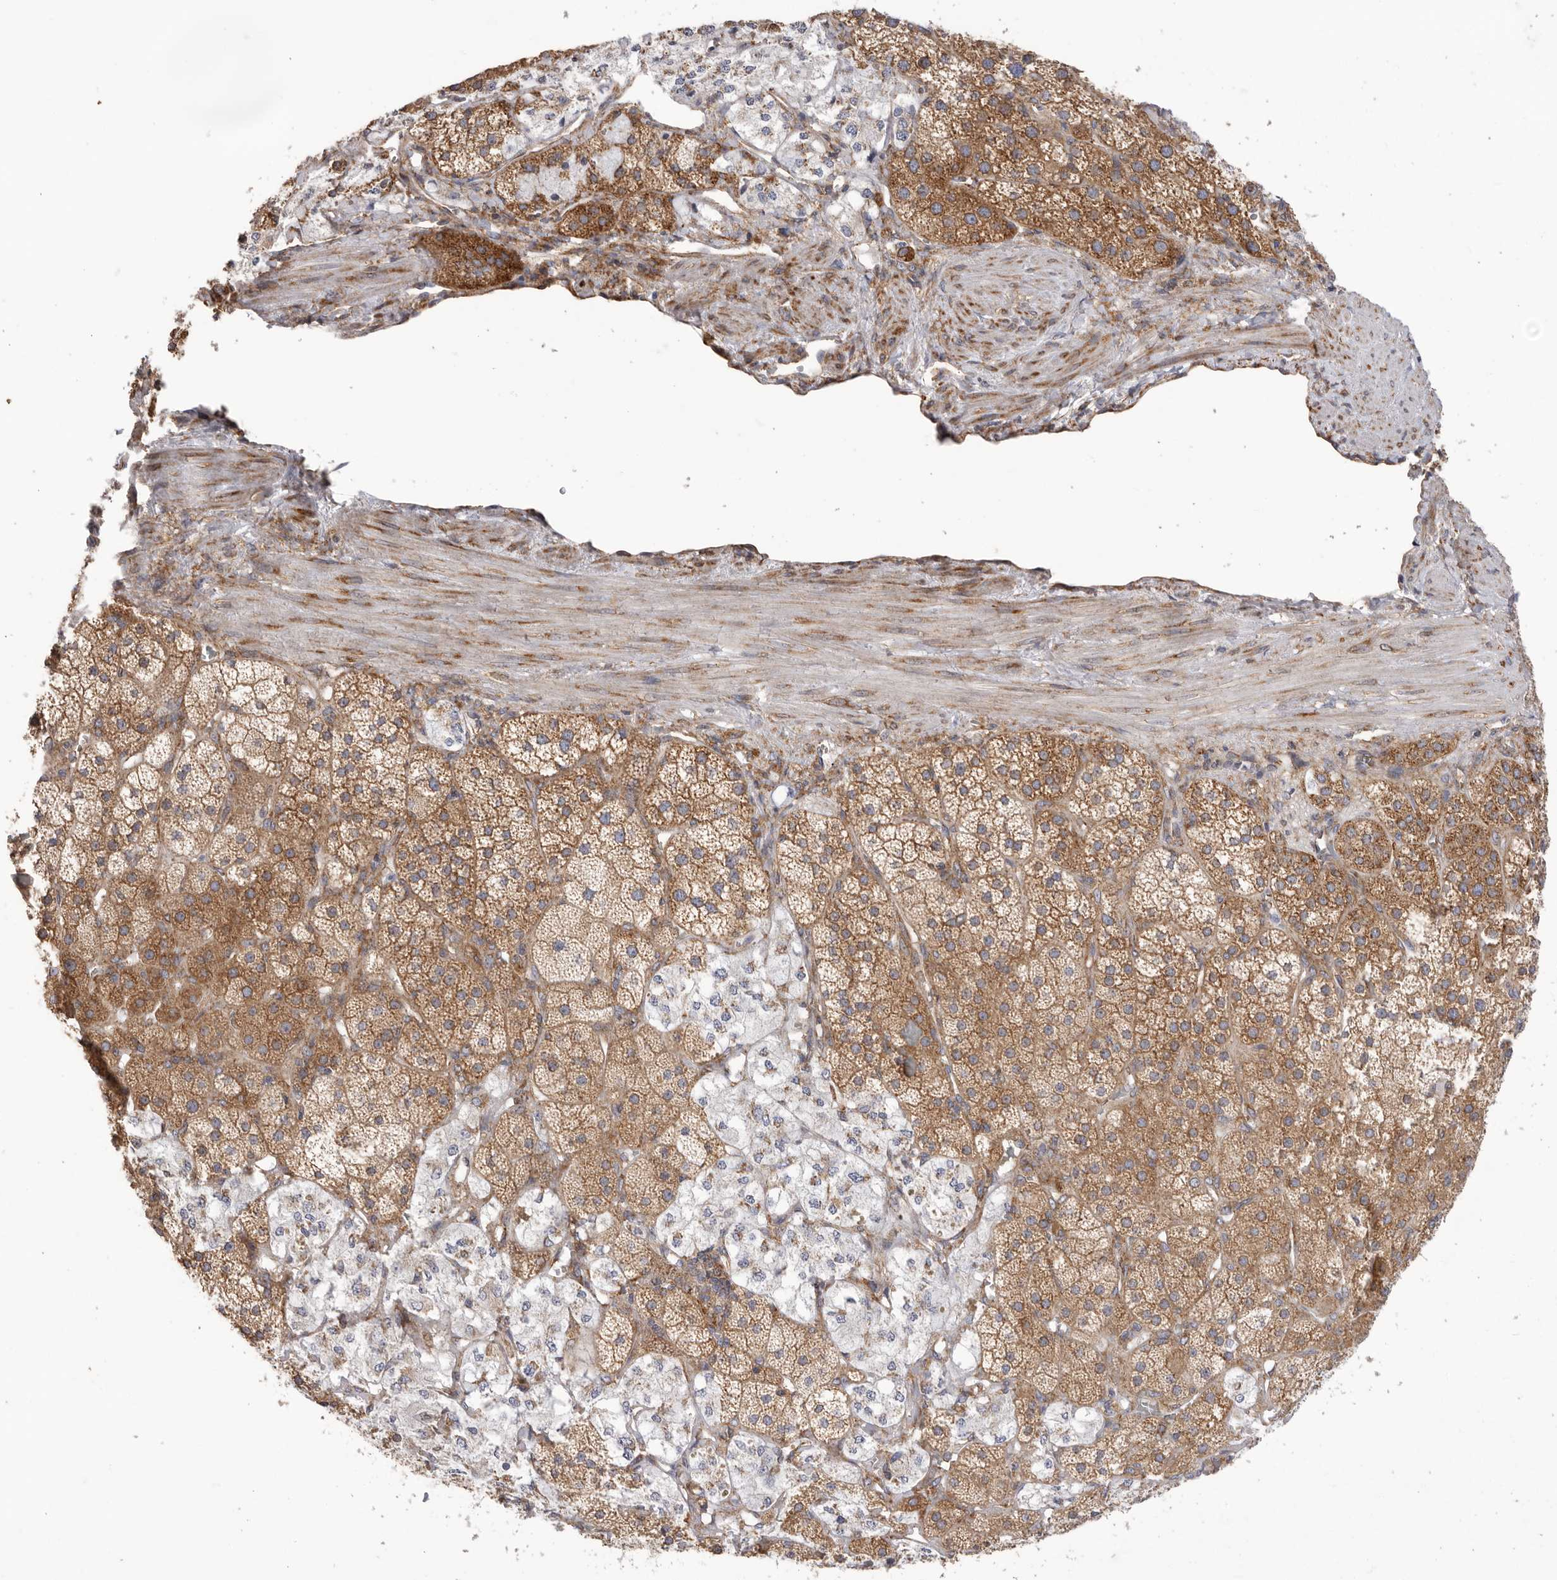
{"staining": {"intensity": "moderate", "quantity": ">75%", "location": "cytoplasmic/membranous"}, "tissue": "adrenal gland", "cell_type": "Glandular cells", "image_type": "normal", "snomed": [{"axis": "morphology", "description": "Normal tissue, NOS"}, {"axis": "topography", "description": "Adrenal gland"}], "caption": "This is a micrograph of immunohistochemistry staining of normal adrenal gland, which shows moderate staining in the cytoplasmic/membranous of glandular cells.", "gene": "SERBP1", "patient": {"sex": "male", "age": 57}}